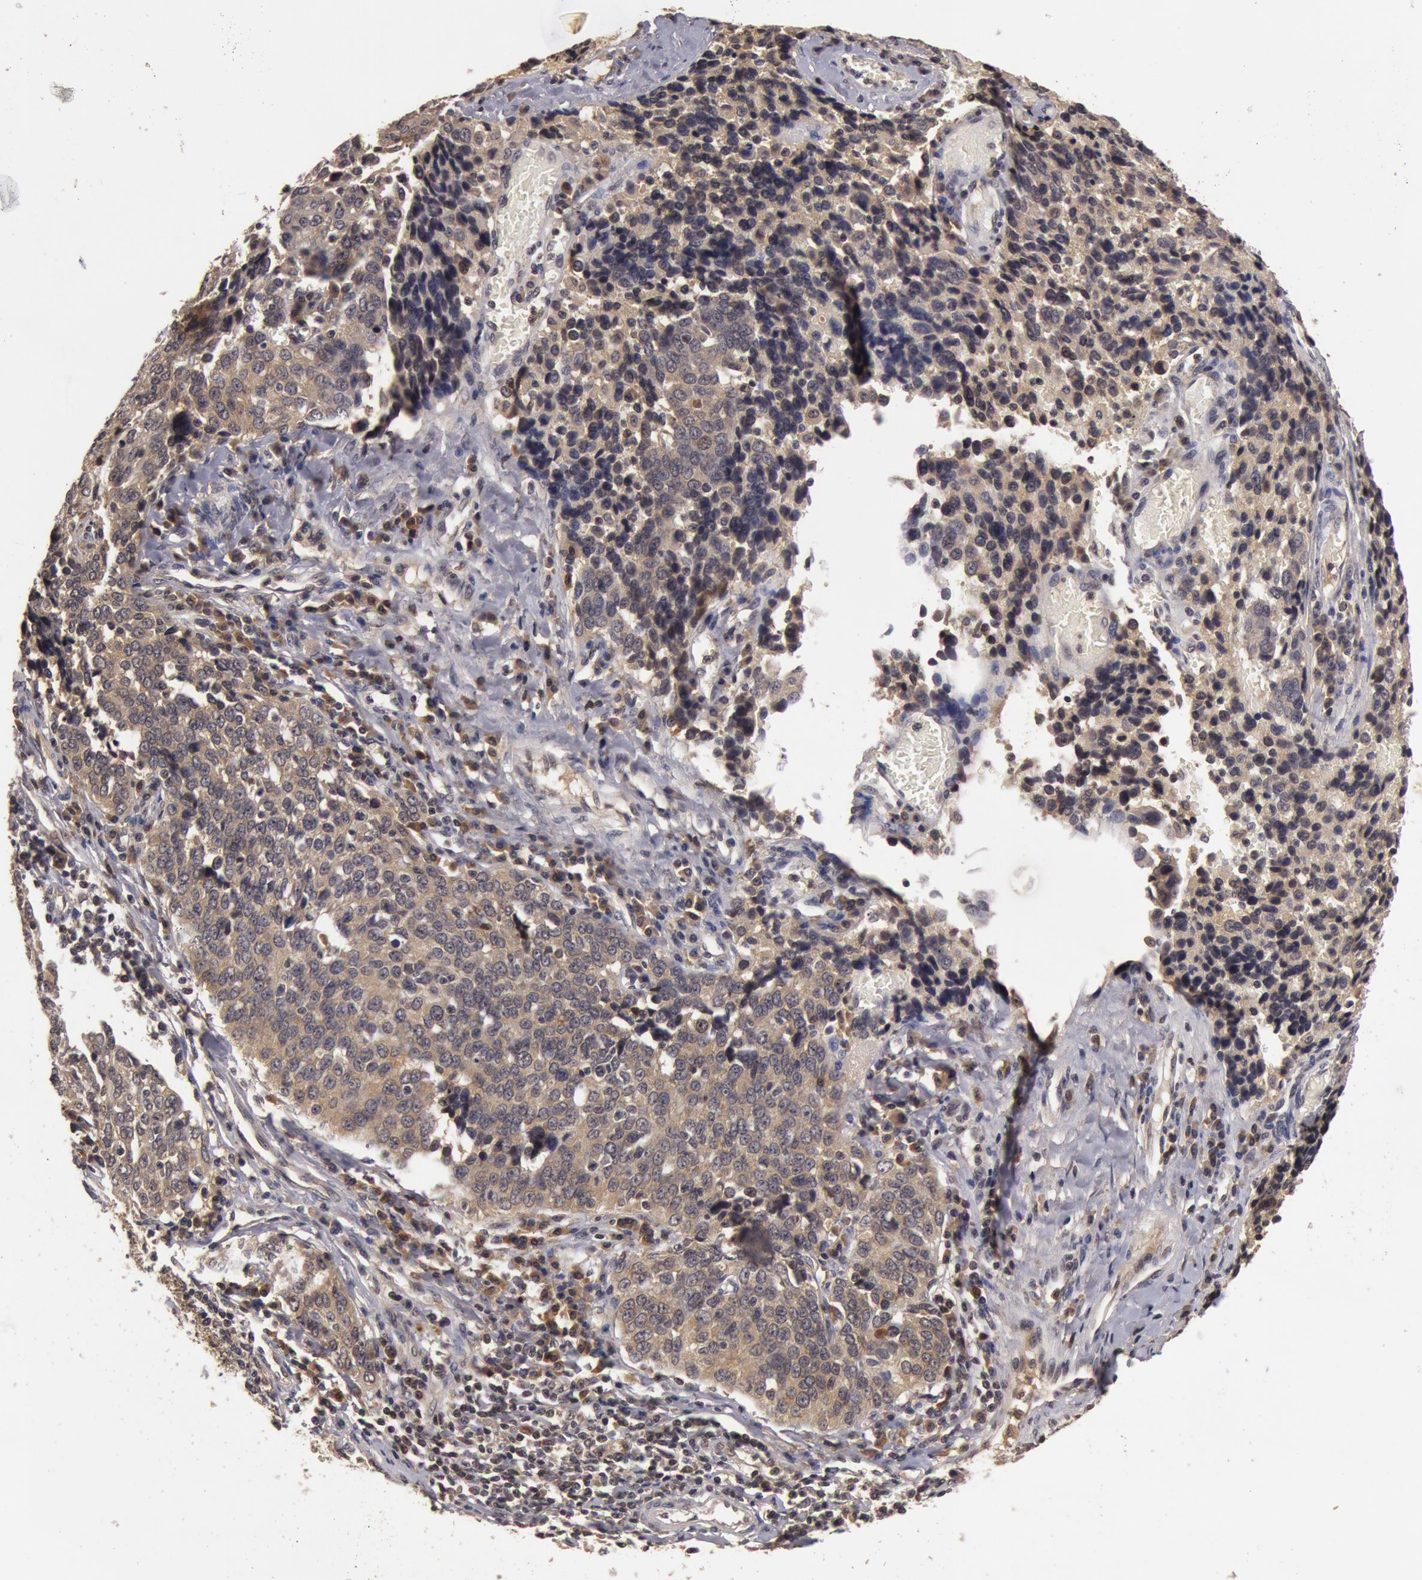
{"staining": {"intensity": "weak", "quantity": ">75%", "location": "cytoplasmic/membranous"}, "tissue": "ovarian cancer", "cell_type": "Tumor cells", "image_type": "cancer", "snomed": [{"axis": "morphology", "description": "Carcinoma, endometroid"}, {"axis": "topography", "description": "Ovary"}], "caption": "The immunohistochemical stain shows weak cytoplasmic/membranous staining in tumor cells of ovarian endometroid carcinoma tissue.", "gene": "BCHE", "patient": {"sex": "female", "age": 75}}